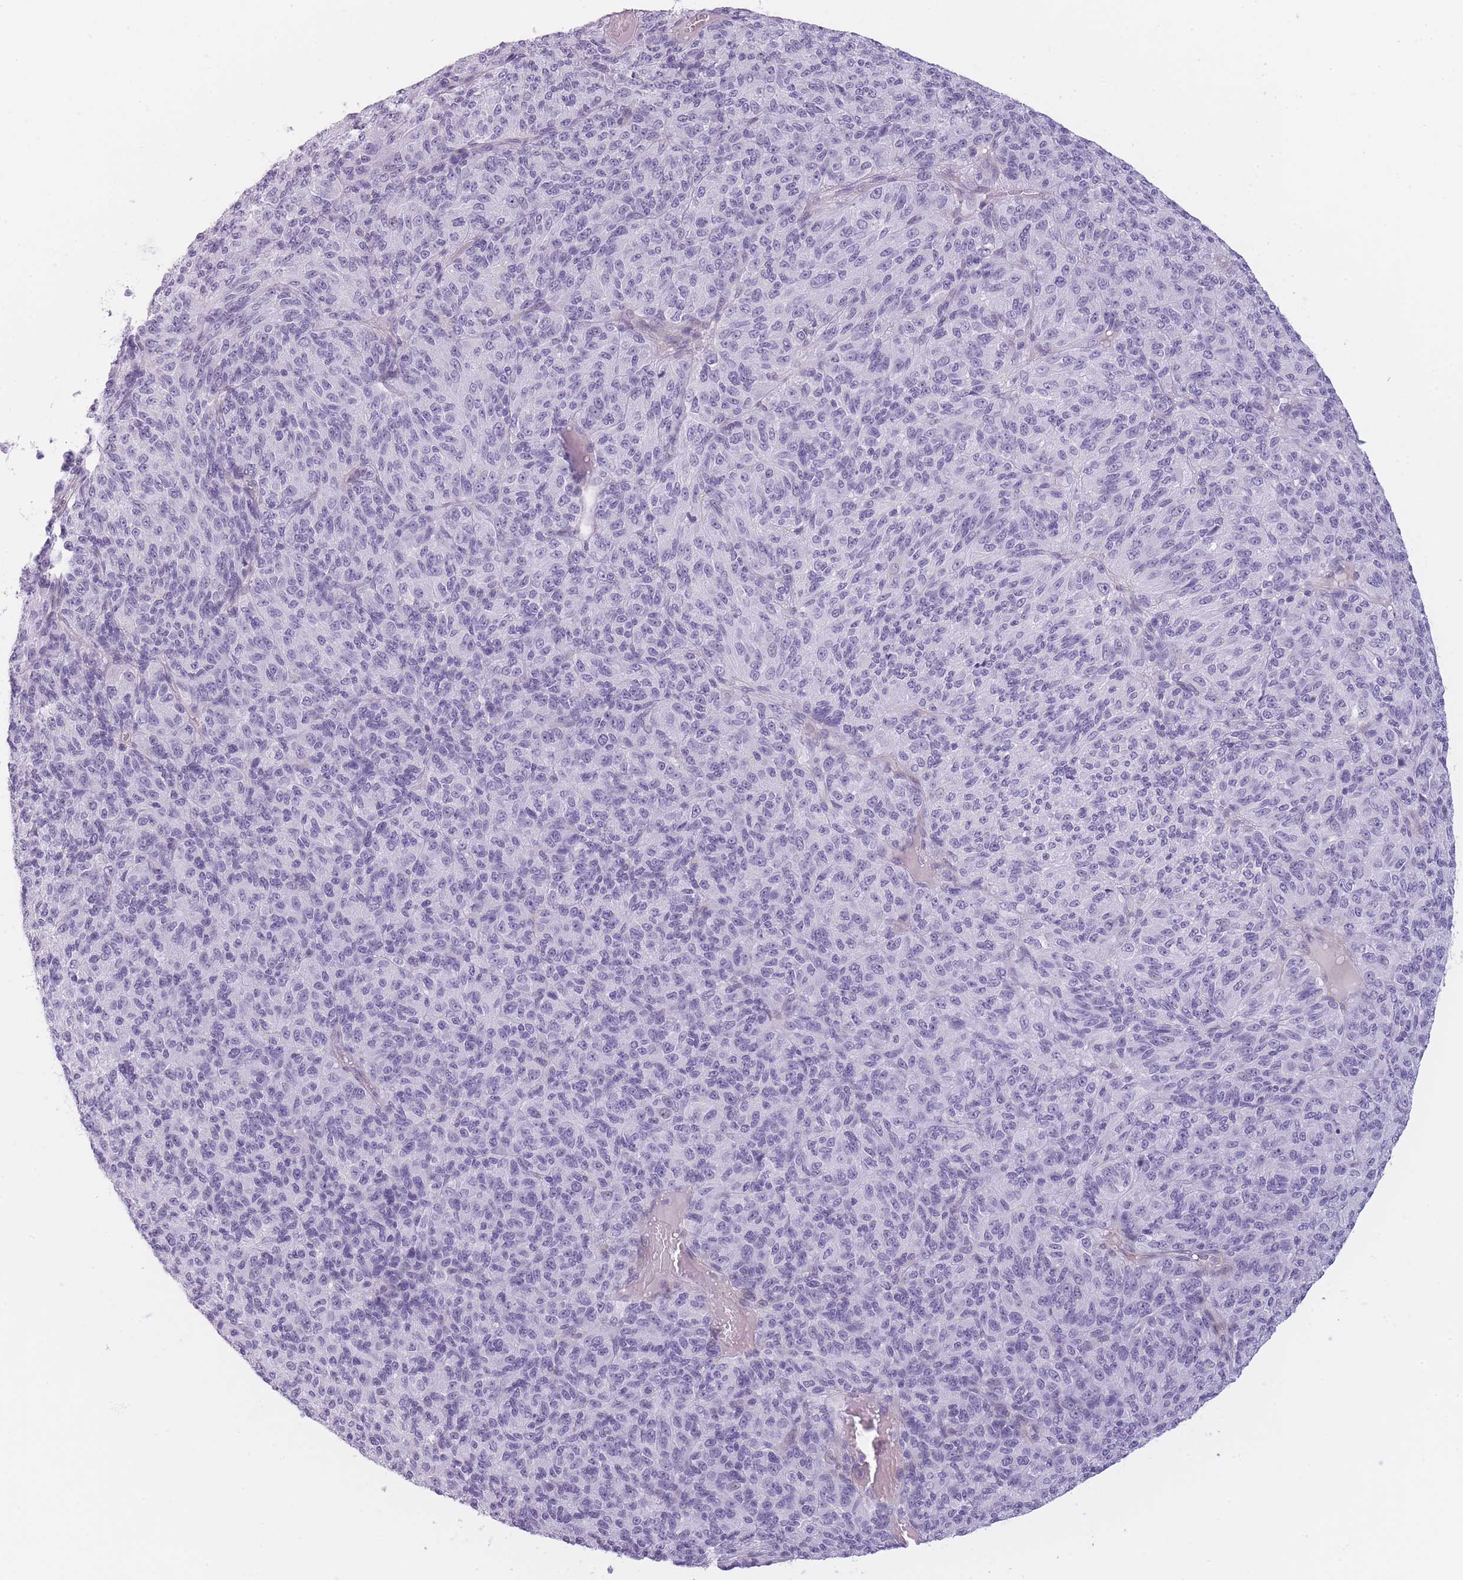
{"staining": {"intensity": "negative", "quantity": "none", "location": "none"}, "tissue": "melanoma", "cell_type": "Tumor cells", "image_type": "cancer", "snomed": [{"axis": "morphology", "description": "Malignant melanoma, Metastatic site"}, {"axis": "topography", "description": "Brain"}], "caption": "Micrograph shows no protein positivity in tumor cells of malignant melanoma (metastatic site) tissue.", "gene": "GGT1", "patient": {"sex": "female", "age": 56}}